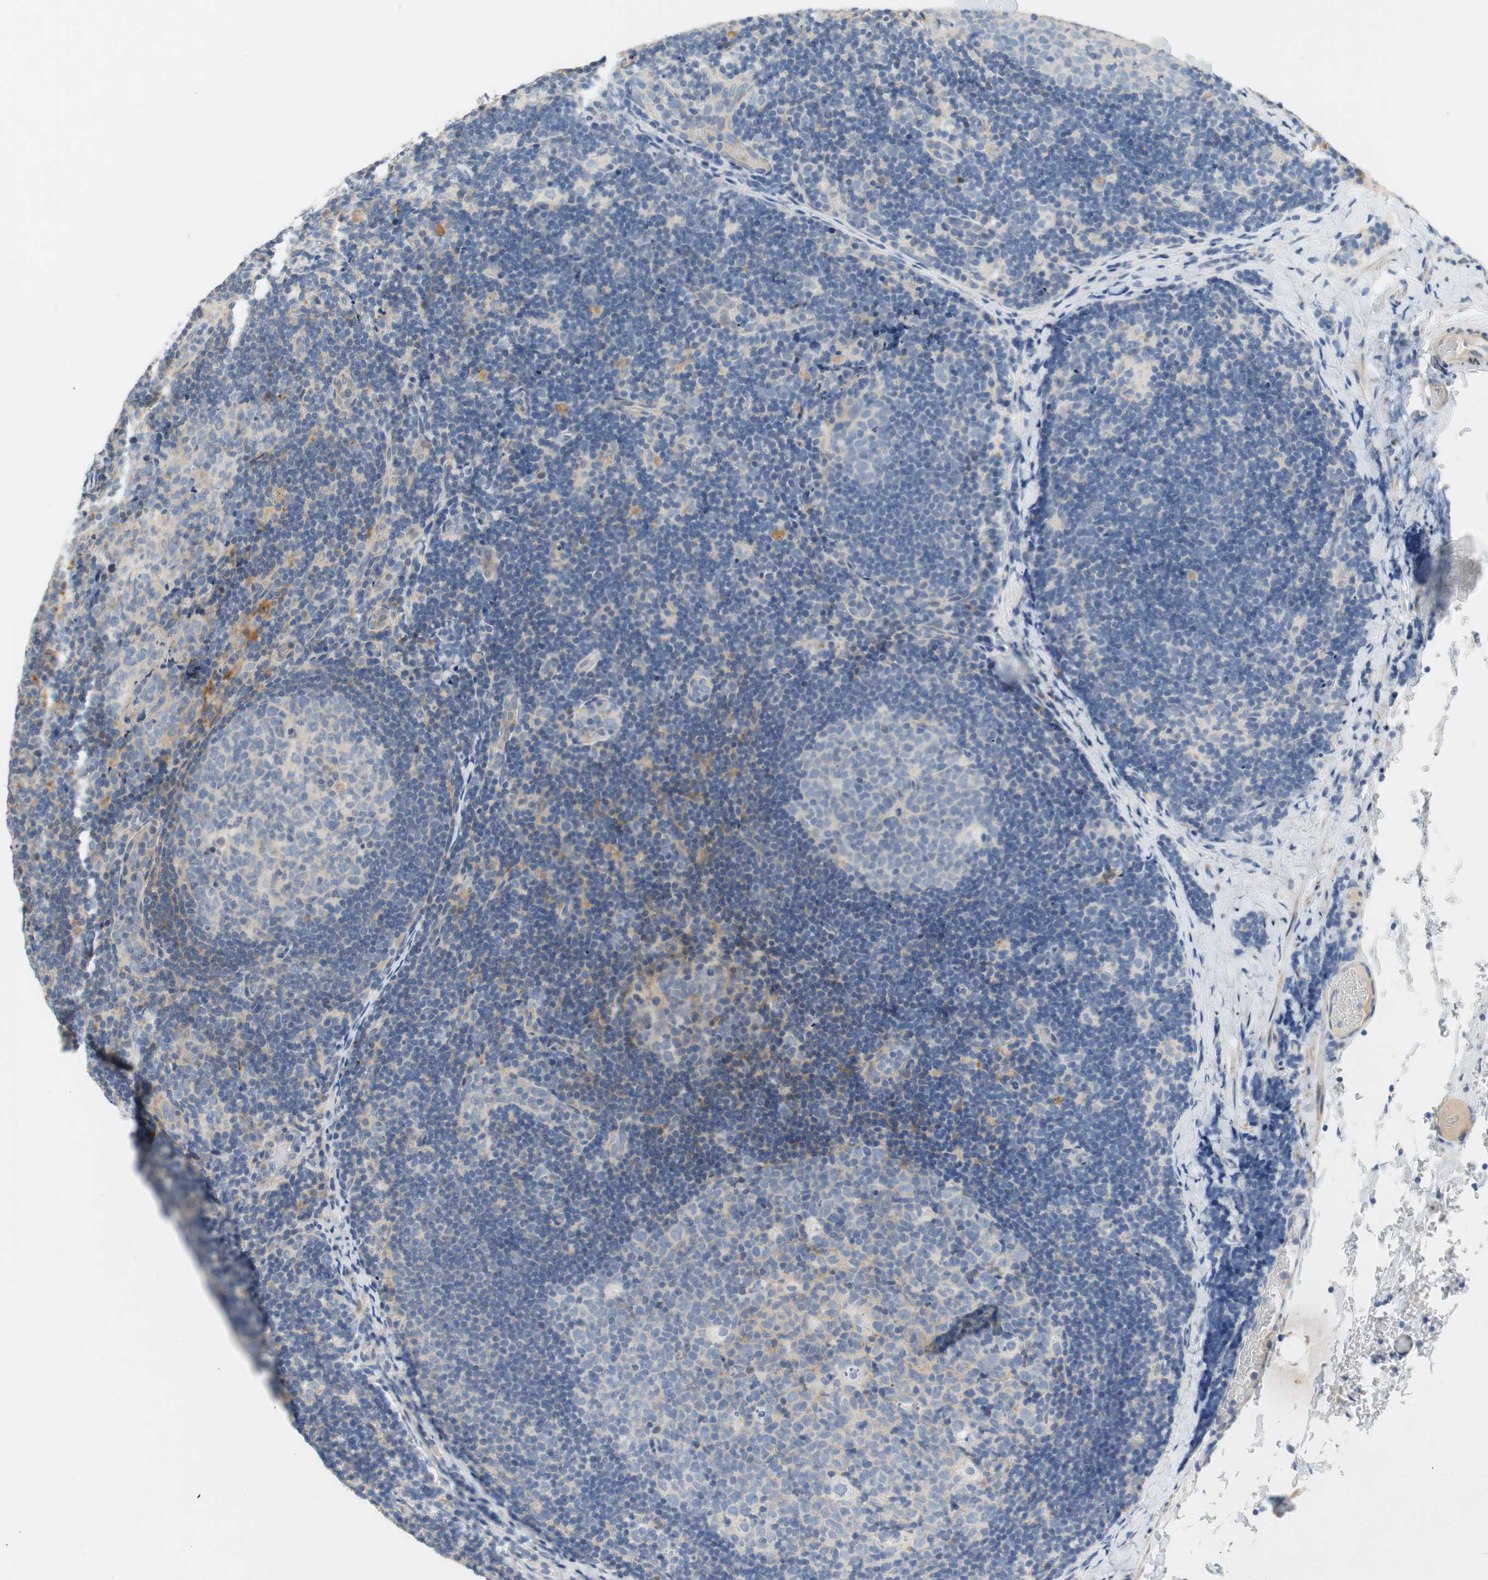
{"staining": {"intensity": "weak", "quantity": "<25%", "location": "cytoplasmic/membranous"}, "tissue": "lymph node", "cell_type": "Germinal center cells", "image_type": "normal", "snomed": [{"axis": "morphology", "description": "Normal tissue, NOS"}, {"axis": "topography", "description": "Lymph node"}], "caption": "A micrograph of human lymph node is negative for staining in germinal center cells. (DAB (3,3'-diaminobenzidine) IHC visualized using brightfield microscopy, high magnification).", "gene": "CCM2L", "patient": {"sex": "female", "age": 14}}